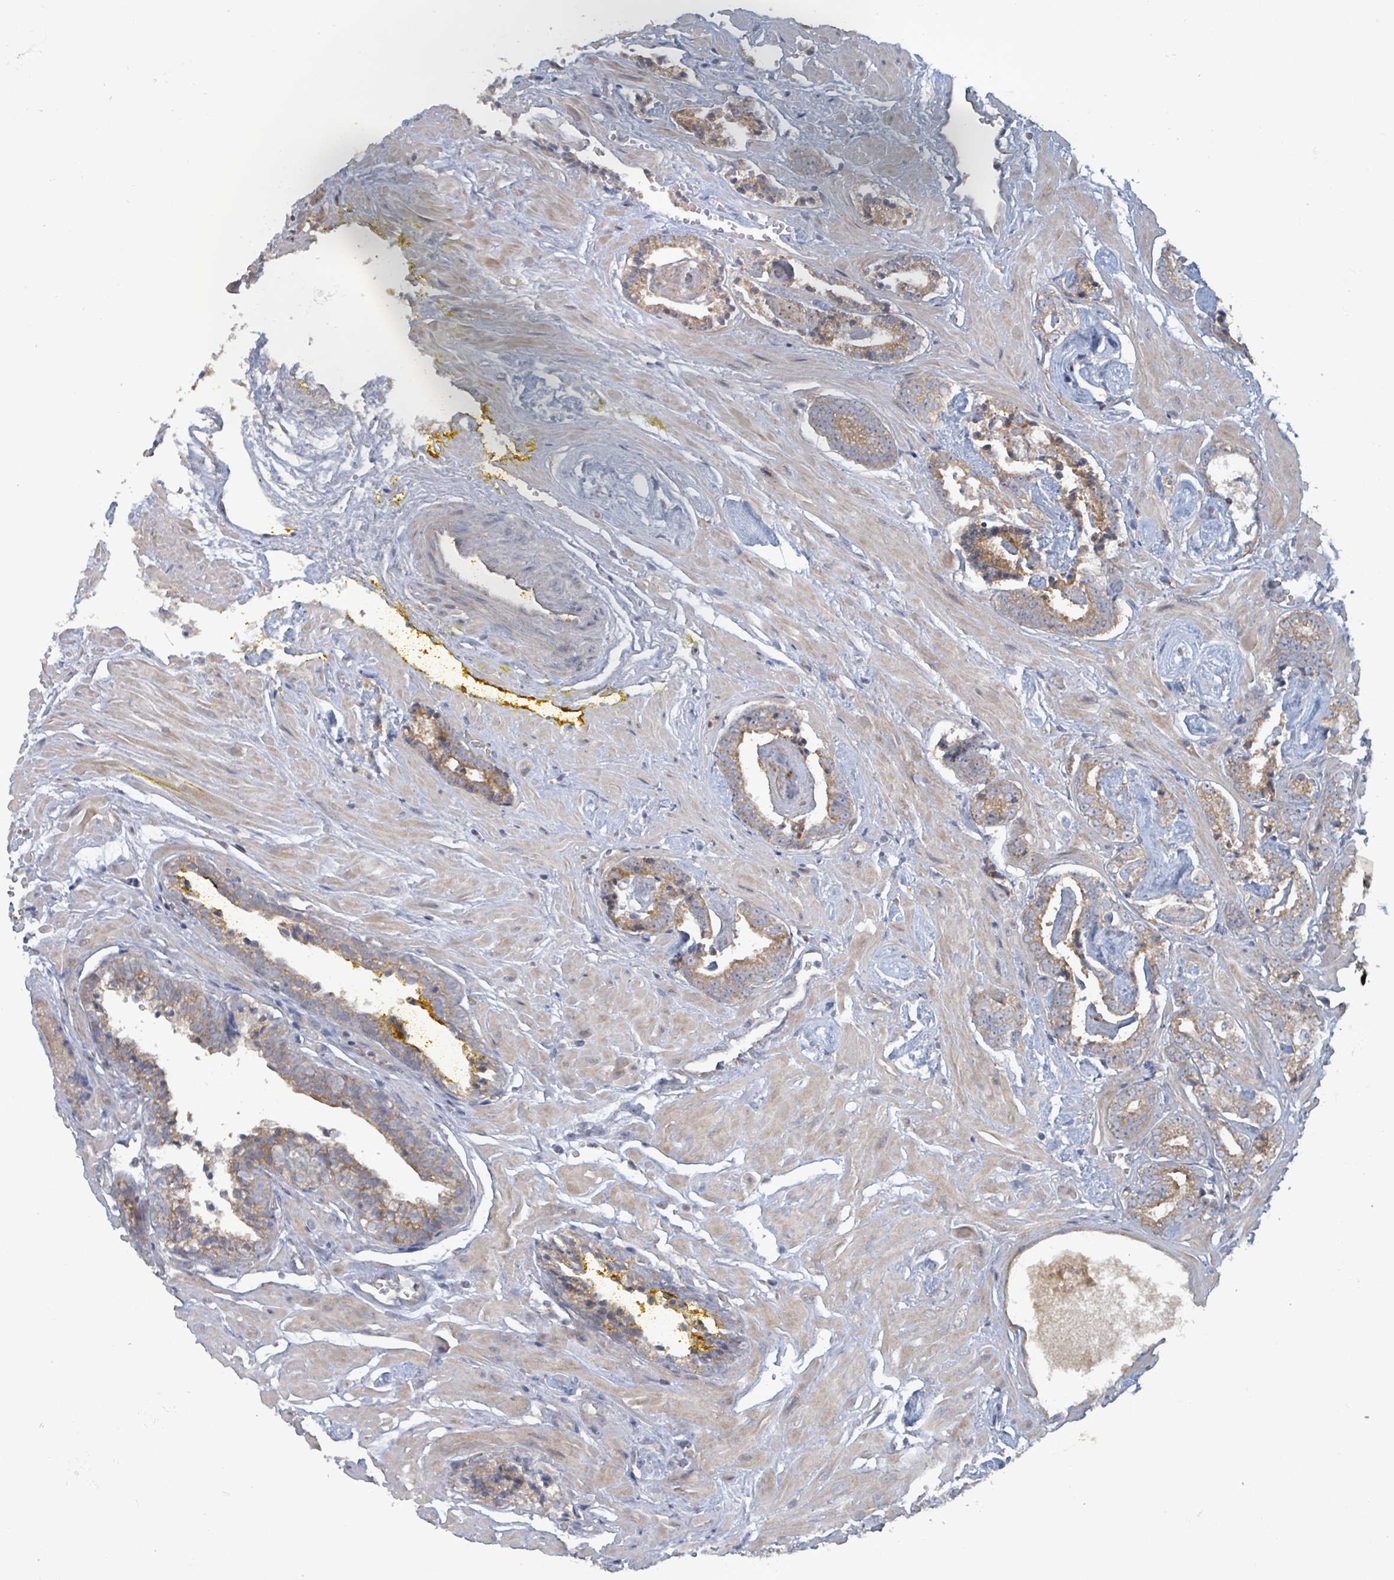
{"staining": {"intensity": "moderate", "quantity": ">75%", "location": "cytoplasmic/membranous"}, "tissue": "prostate cancer", "cell_type": "Tumor cells", "image_type": "cancer", "snomed": [{"axis": "morphology", "description": "Adenocarcinoma, Low grade"}, {"axis": "topography", "description": "Prostate"}], "caption": "Human prostate cancer (adenocarcinoma (low-grade)) stained with a brown dye demonstrates moderate cytoplasmic/membranous positive expression in about >75% of tumor cells.", "gene": "RPL32", "patient": {"sex": "male", "age": 60}}